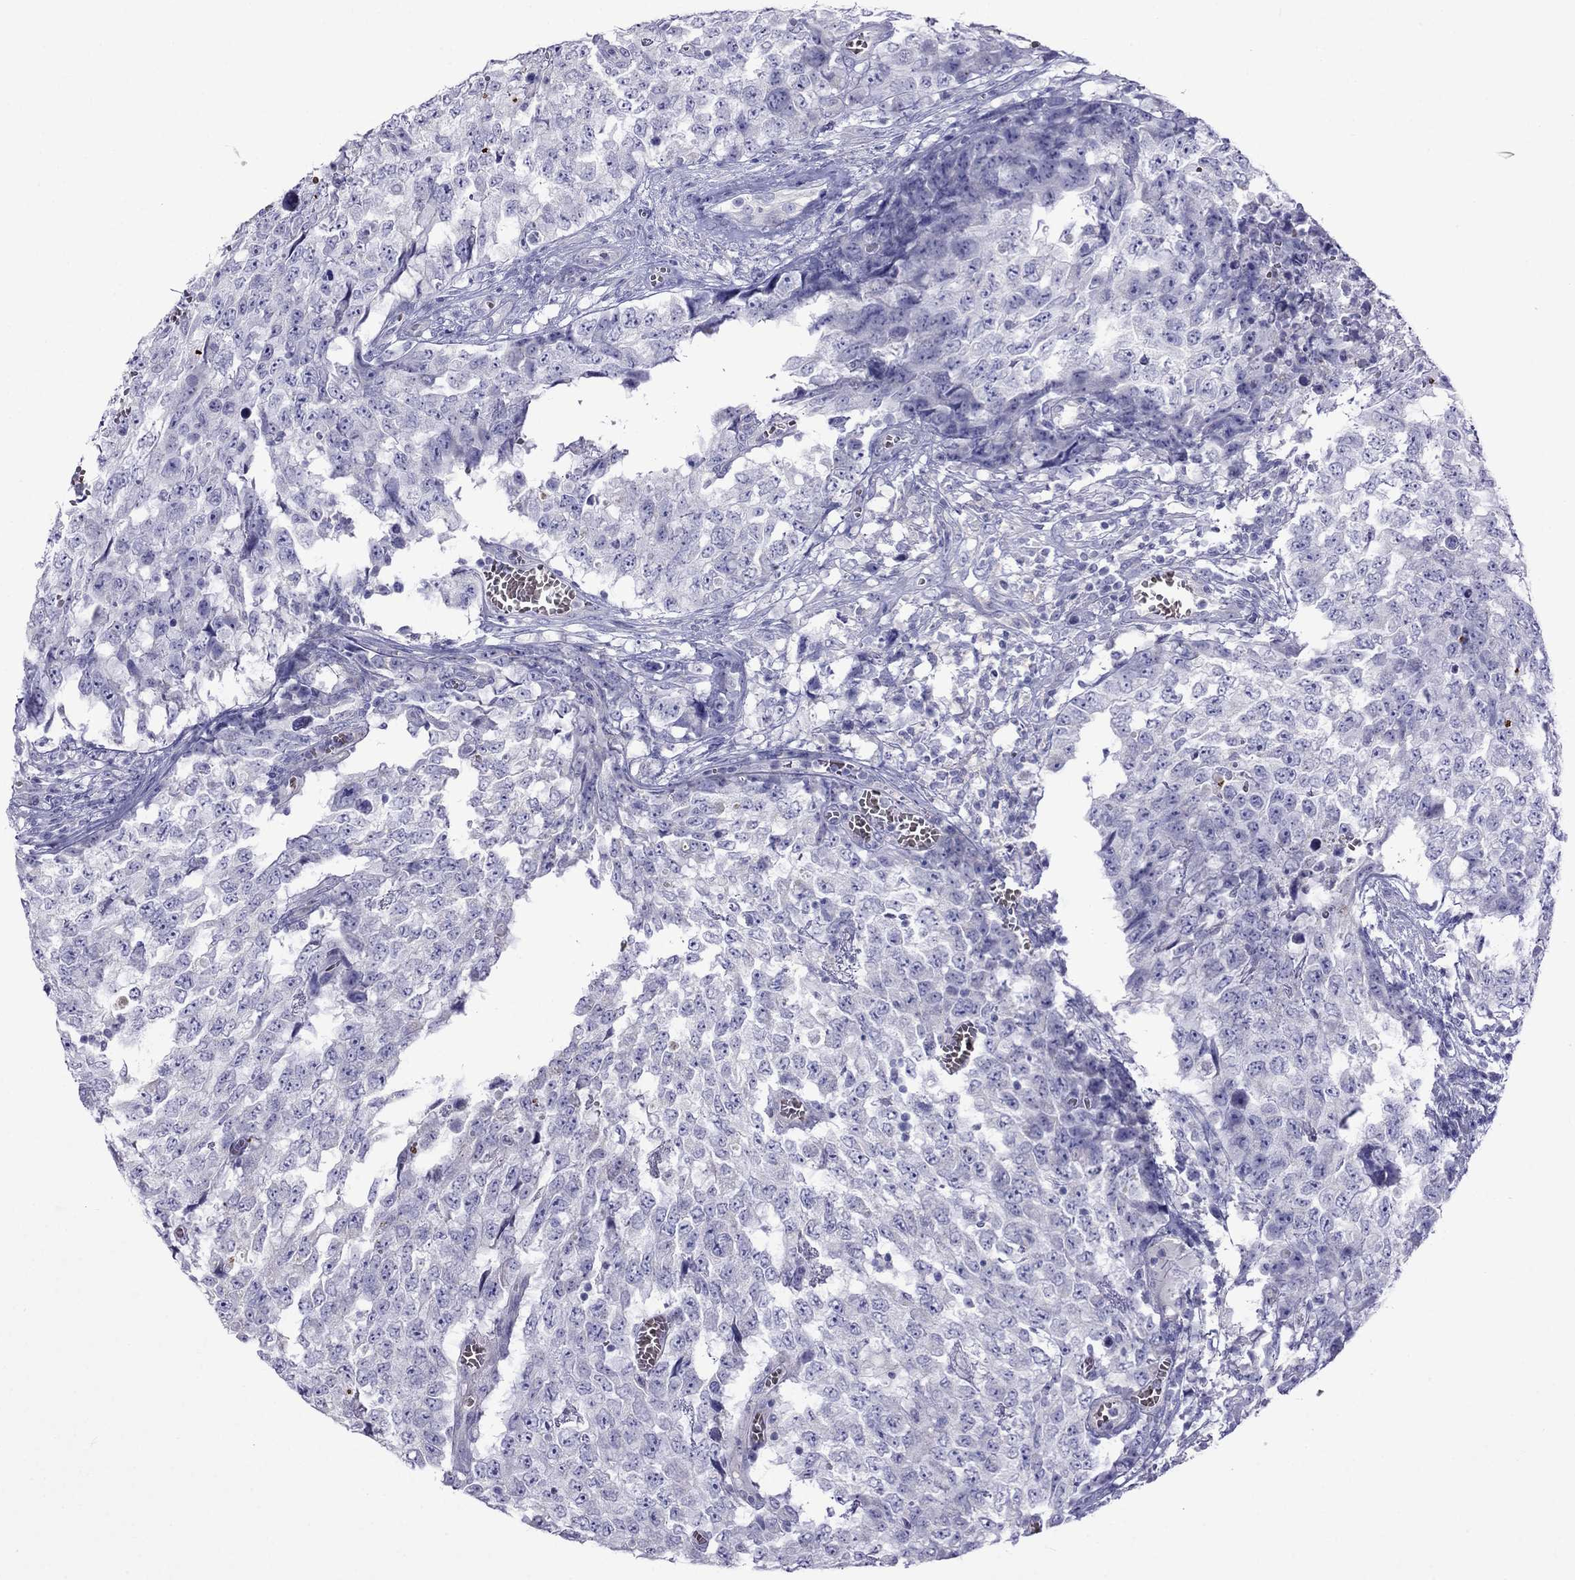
{"staining": {"intensity": "negative", "quantity": "none", "location": "none"}, "tissue": "testis cancer", "cell_type": "Tumor cells", "image_type": "cancer", "snomed": [{"axis": "morphology", "description": "Carcinoma, Embryonal, NOS"}, {"axis": "topography", "description": "Testis"}], "caption": "A micrograph of embryonal carcinoma (testis) stained for a protein reveals no brown staining in tumor cells. (DAB immunohistochemistry with hematoxylin counter stain).", "gene": "TDRD1", "patient": {"sex": "male", "age": 23}}